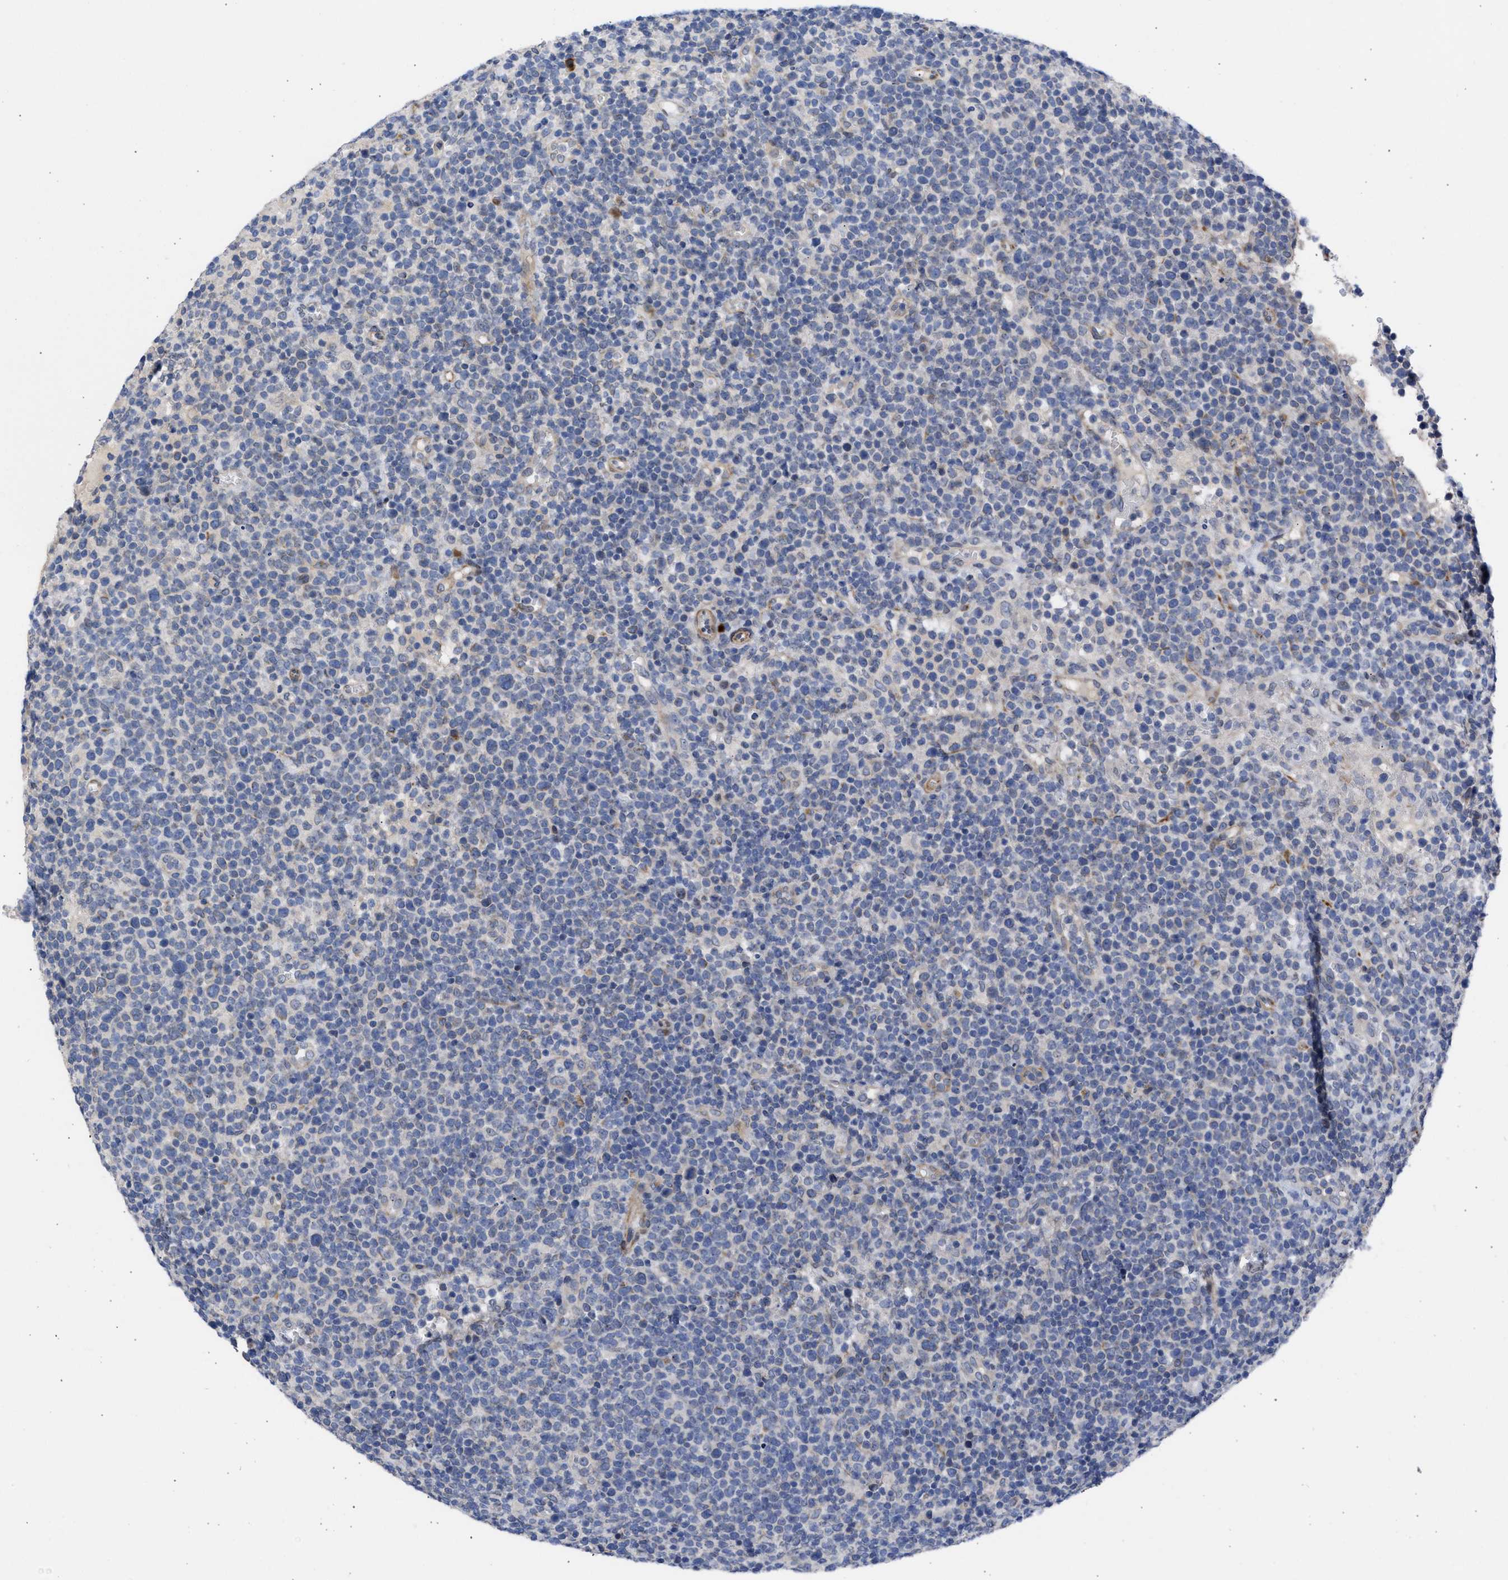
{"staining": {"intensity": "weak", "quantity": "<25%", "location": "nuclear"}, "tissue": "lymphoma", "cell_type": "Tumor cells", "image_type": "cancer", "snomed": [{"axis": "morphology", "description": "Malignant lymphoma, non-Hodgkin's type, High grade"}, {"axis": "topography", "description": "Lymph node"}], "caption": "High power microscopy micrograph of an immunohistochemistry histopathology image of lymphoma, revealing no significant staining in tumor cells.", "gene": "NUP35", "patient": {"sex": "male", "age": 61}}